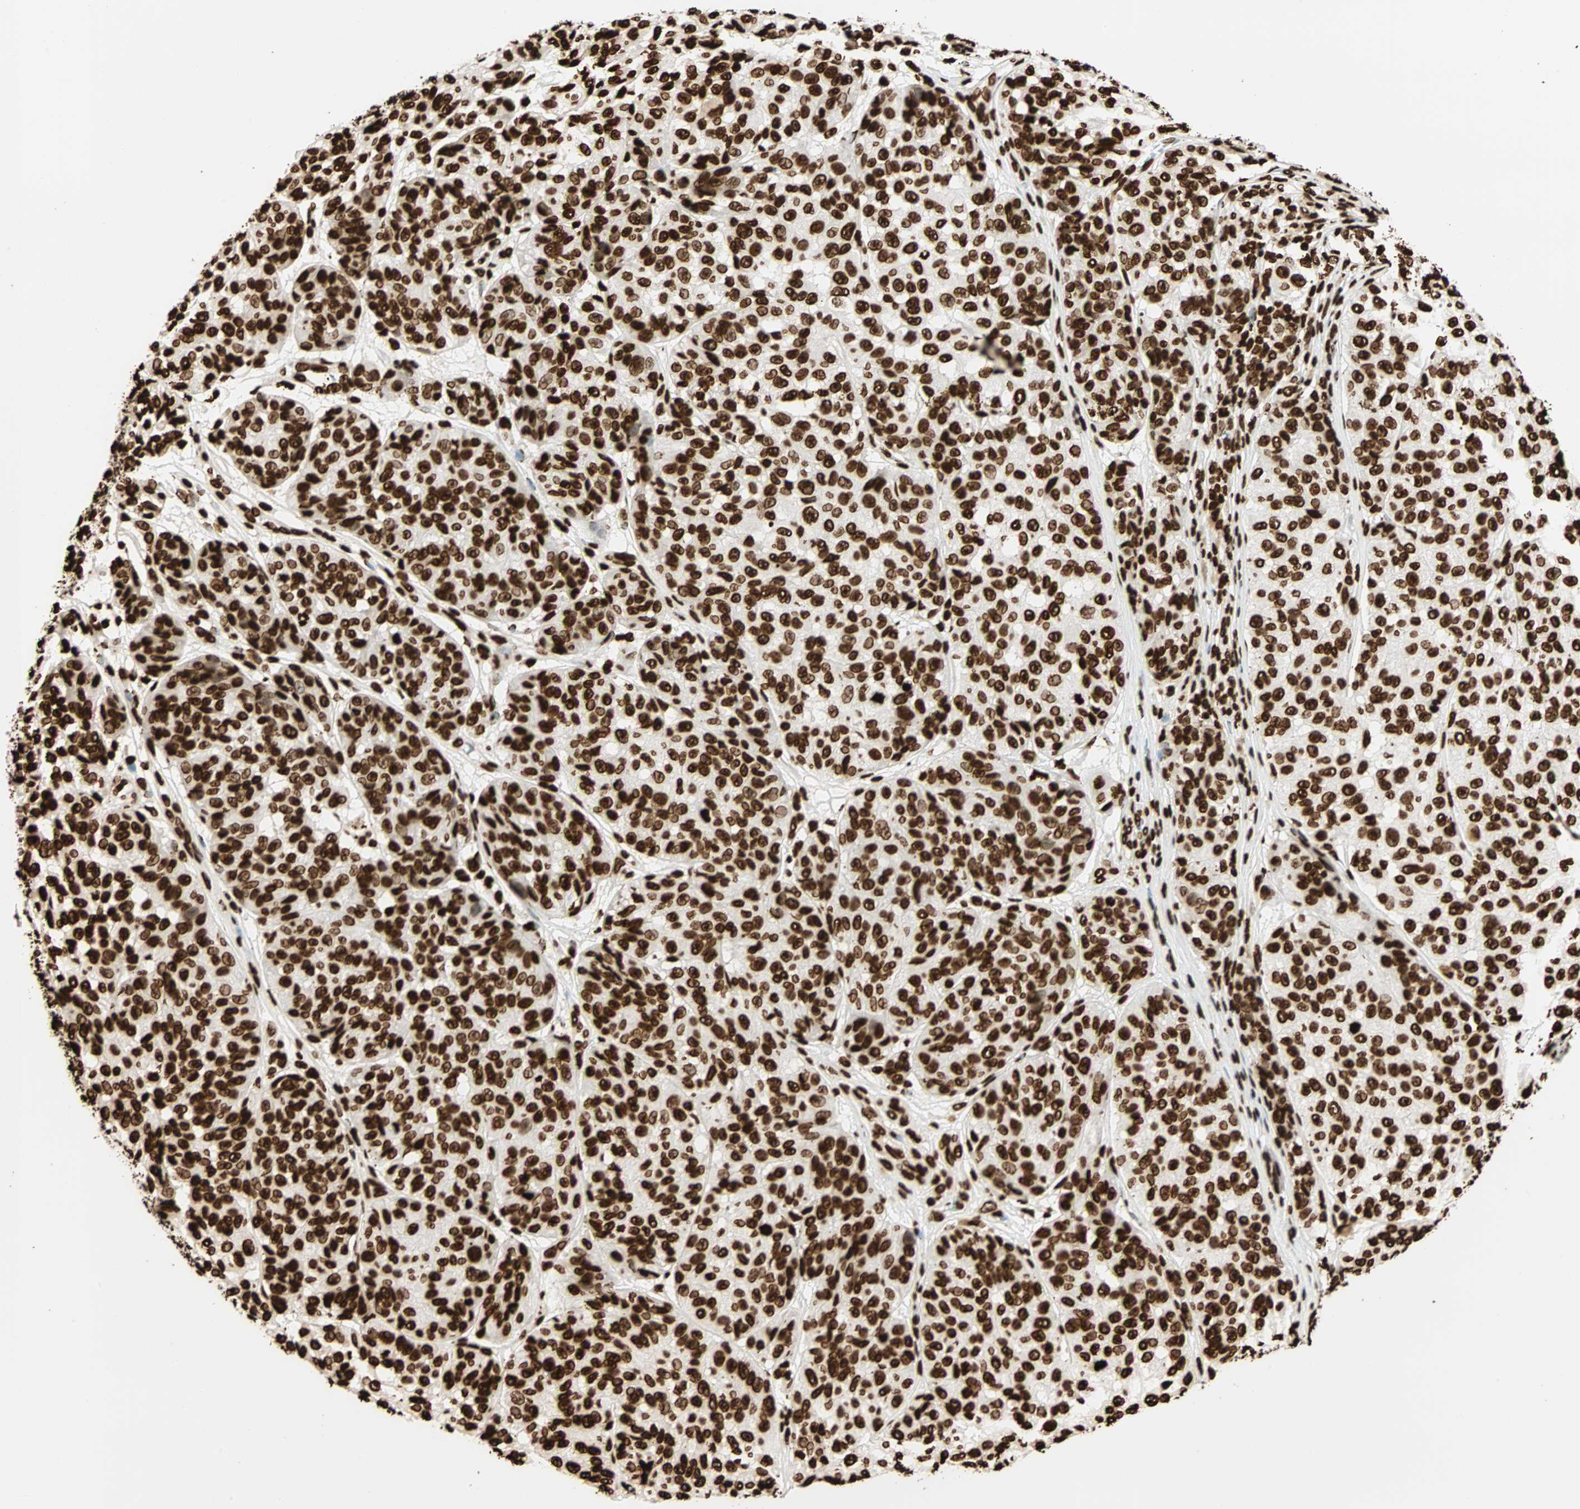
{"staining": {"intensity": "strong", "quantity": ">75%", "location": "nuclear"}, "tissue": "melanoma", "cell_type": "Tumor cells", "image_type": "cancer", "snomed": [{"axis": "morphology", "description": "Malignant melanoma, NOS"}, {"axis": "topography", "description": "Skin"}], "caption": "Immunohistochemical staining of human melanoma exhibits high levels of strong nuclear protein positivity in approximately >75% of tumor cells.", "gene": "GLI2", "patient": {"sex": "female", "age": 46}}